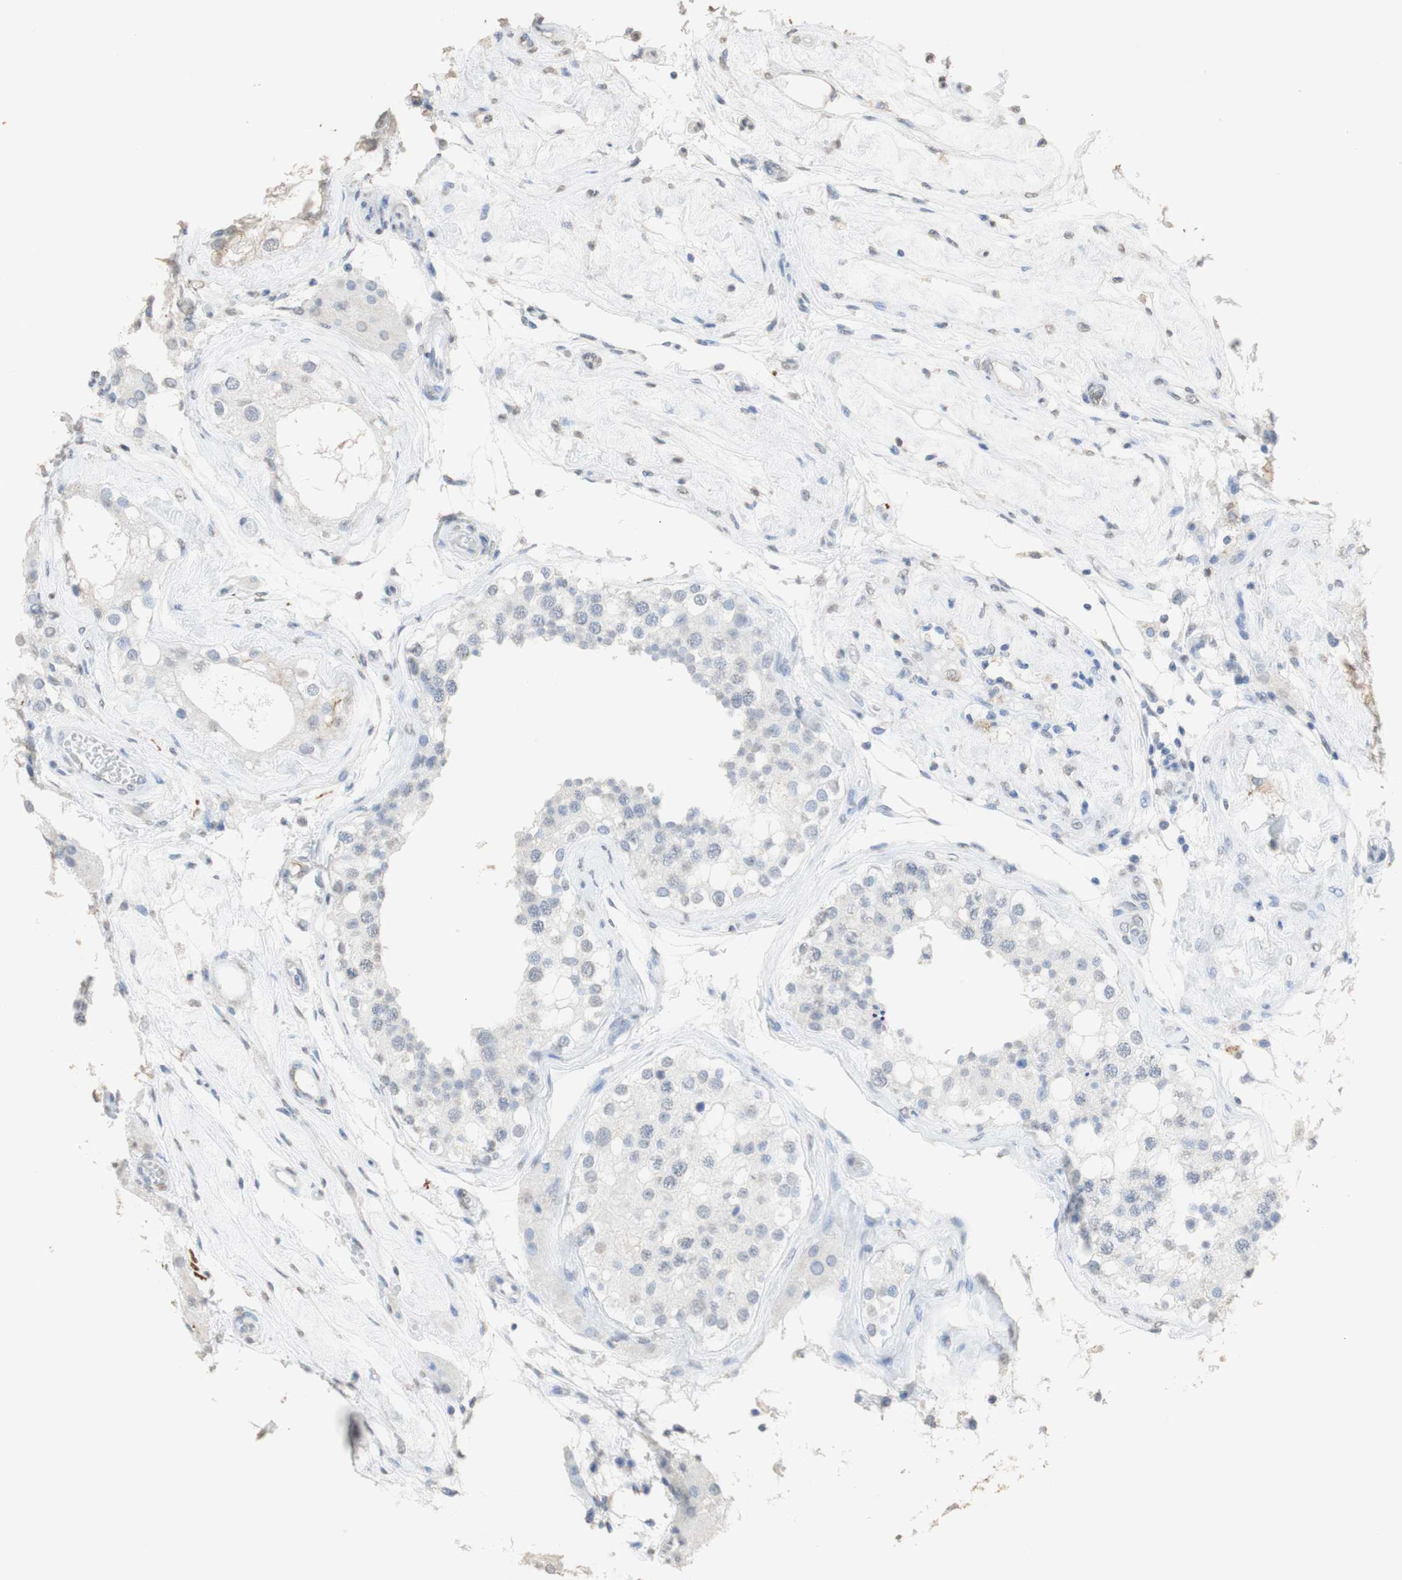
{"staining": {"intensity": "weak", "quantity": "<25%", "location": "cytoplasmic/membranous,nuclear"}, "tissue": "testis", "cell_type": "Cells in seminiferous ducts", "image_type": "normal", "snomed": [{"axis": "morphology", "description": "Normal tissue, NOS"}, {"axis": "topography", "description": "Testis"}], "caption": "Immunohistochemical staining of unremarkable human testis exhibits no significant expression in cells in seminiferous ducts. (Immunohistochemistry, brightfield microscopy, high magnification).", "gene": "L1CAM", "patient": {"sex": "male", "age": 68}}